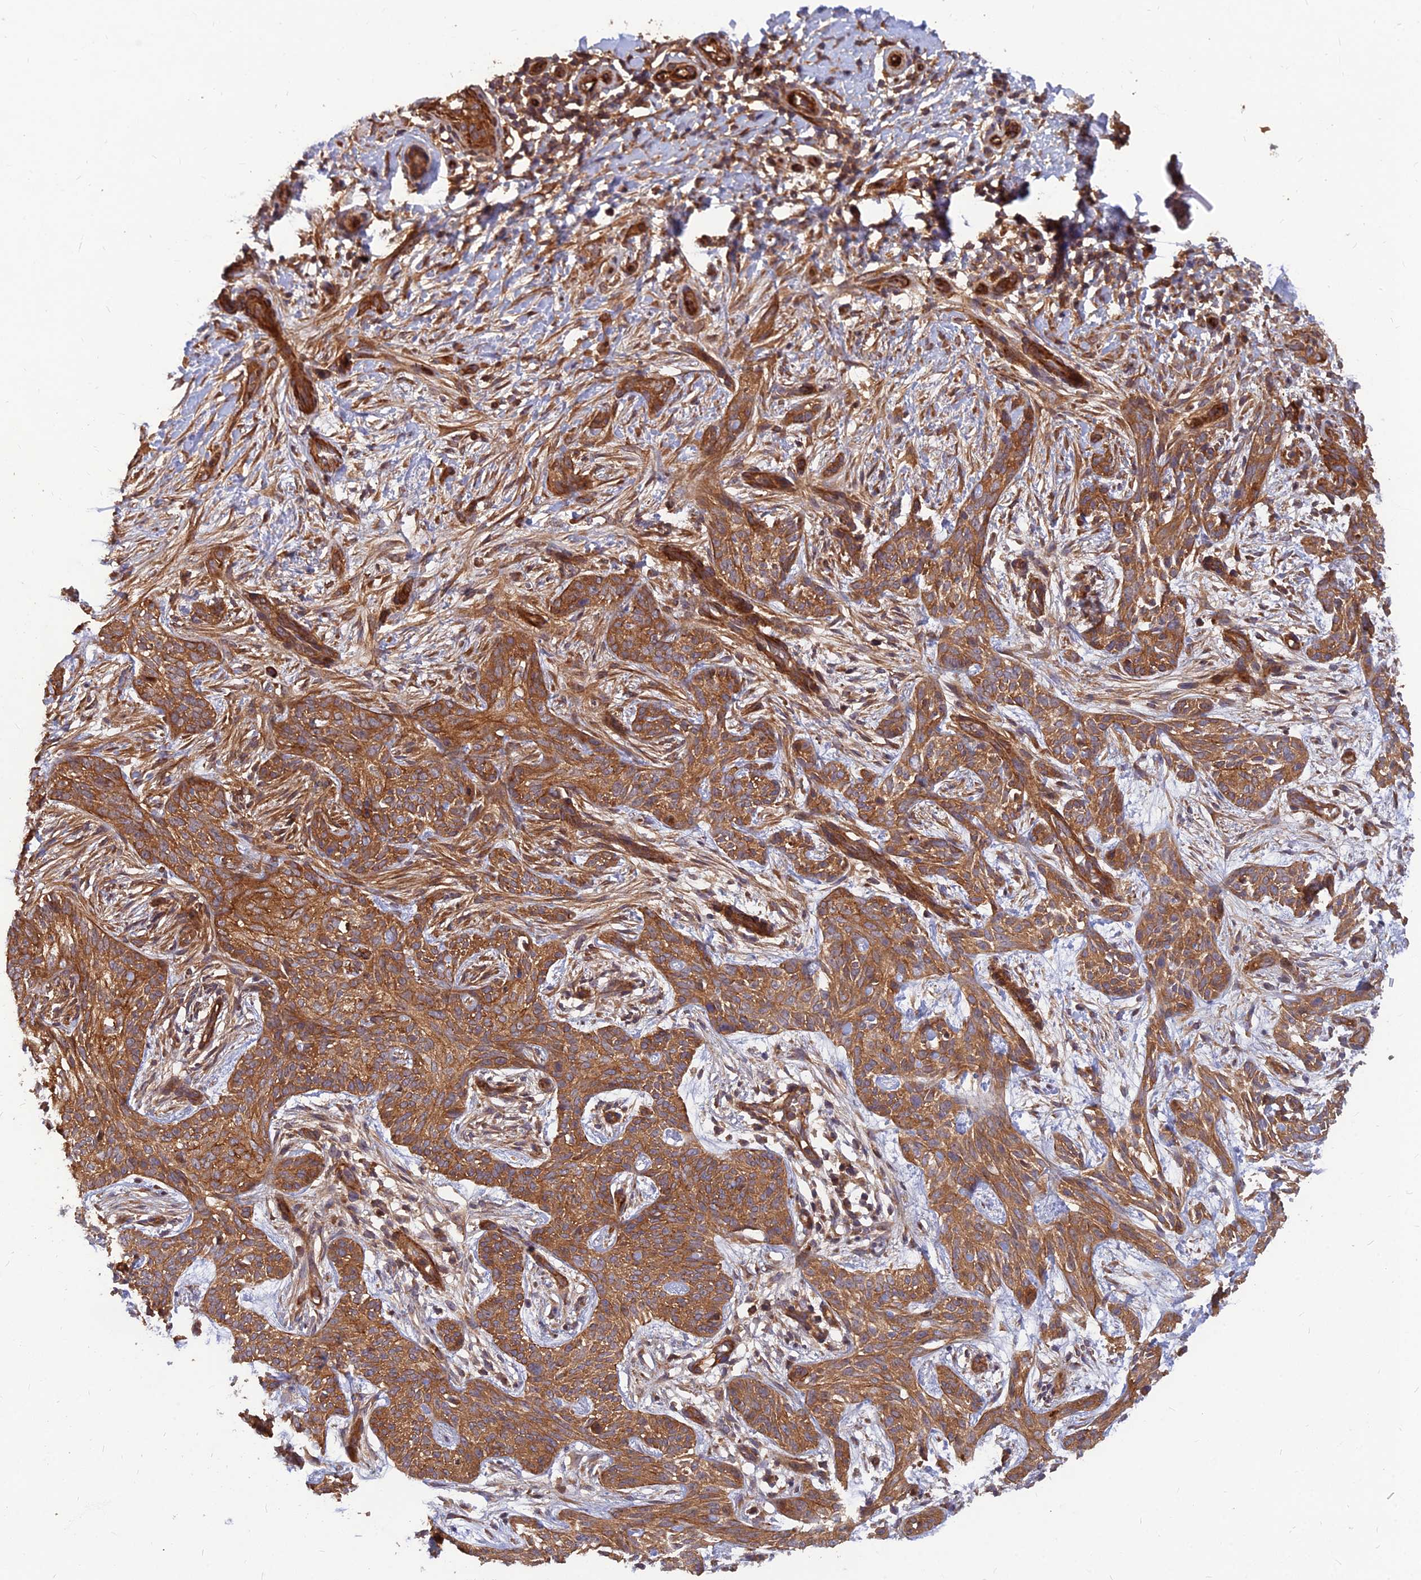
{"staining": {"intensity": "moderate", "quantity": ">75%", "location": "cytoplasmic/membranous"}, "tissue": "skin cancer", "cell_type": "Tumor cells", "image_type": "cancer", "snomed": [{"axis": "morphology", "description": "Basal cell carcinoma"}, {"axis": "topography", "description": "Skin"}], "caption": "A brown stain shows moderate cytoplasmic/membranous expression of a protein in human skin basal cell carcinoma tumor cells.", "gene": "RELCH", "patient": {"sex": "female", "age": 82}}